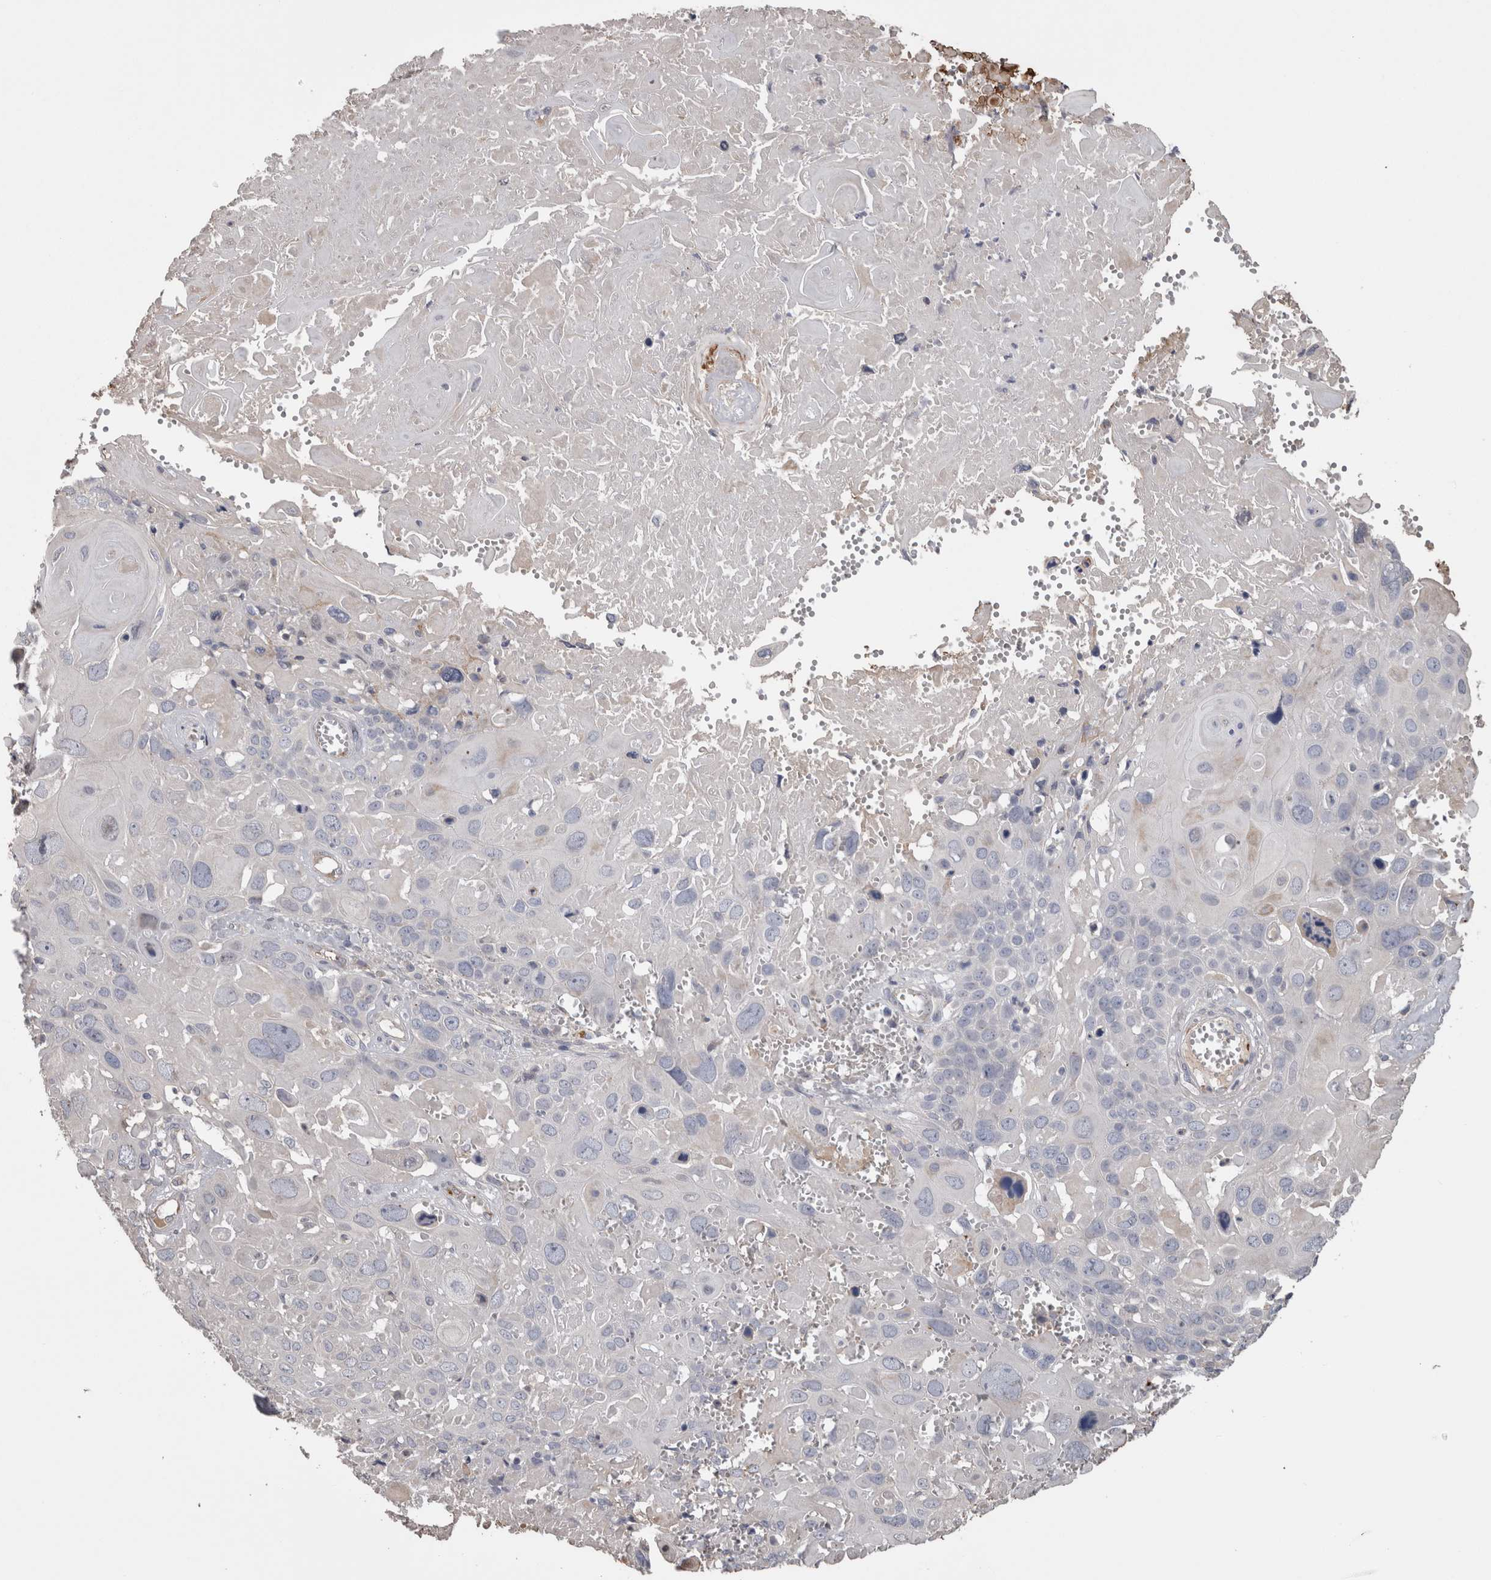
{"staining": {"intensity": "negative", "quantity": "none", "location": "none"}, "tissue": "cervical cancer", "cell_type": "Tumor cells", "image_type": "cancer", "snomed": [{"axis": "morphology", "description": "Squamous cell carcinoma, NOS"}, {"axis": "topography", "description": "Cervix"}], "caption": "This is an immunohistochemistry histopathology image of human cervical squamous cell carcinoma. There is no staining in tumor cells.", "gene": "STC1", "patient": {"sex": "female", "age": 74}}